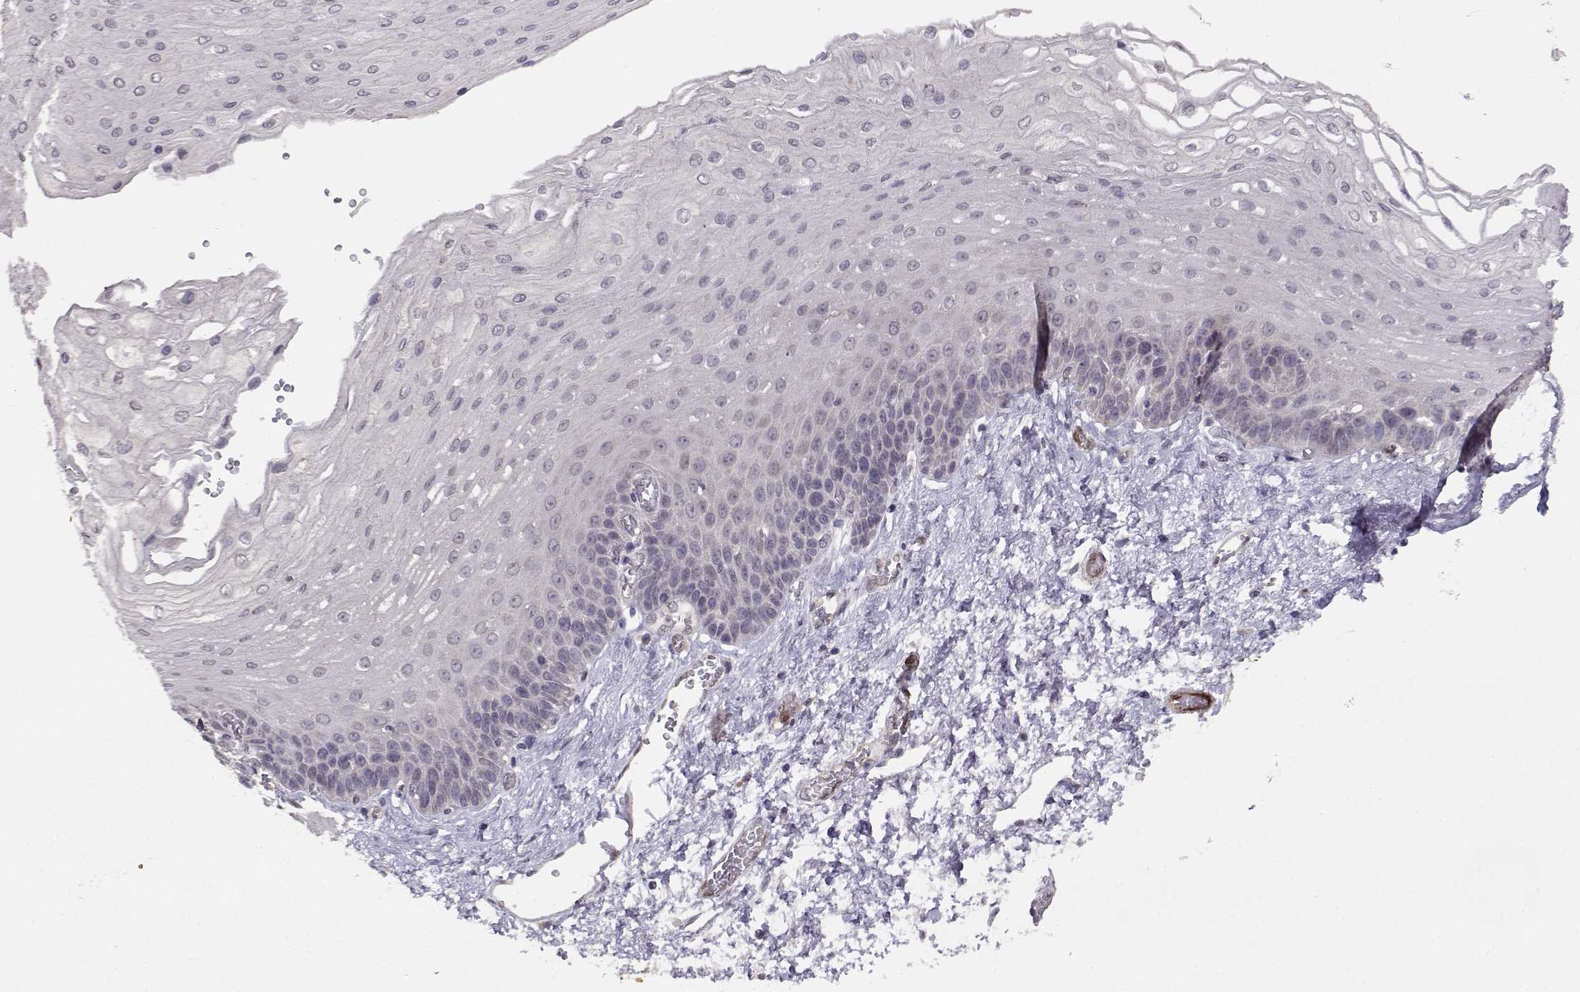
{"staining": {"intensity": "negative", "quantity": "none", "location": "none"}, "tissue": "esophagus", "cell_type": "Squamous epithelial cells", "image_type": "normal", "snomed": [{"axis": "morphology", "description": "Normal tissue, NOS"}, {"axis": "topography", "description": "Esophagus"}], "caption": "Human esophagus stained for a protein using immunohistochemistry shows no positivity in squamous epithelial cells.", "gene": "BMX", "patient": {"sex": "female", "age": 62}}